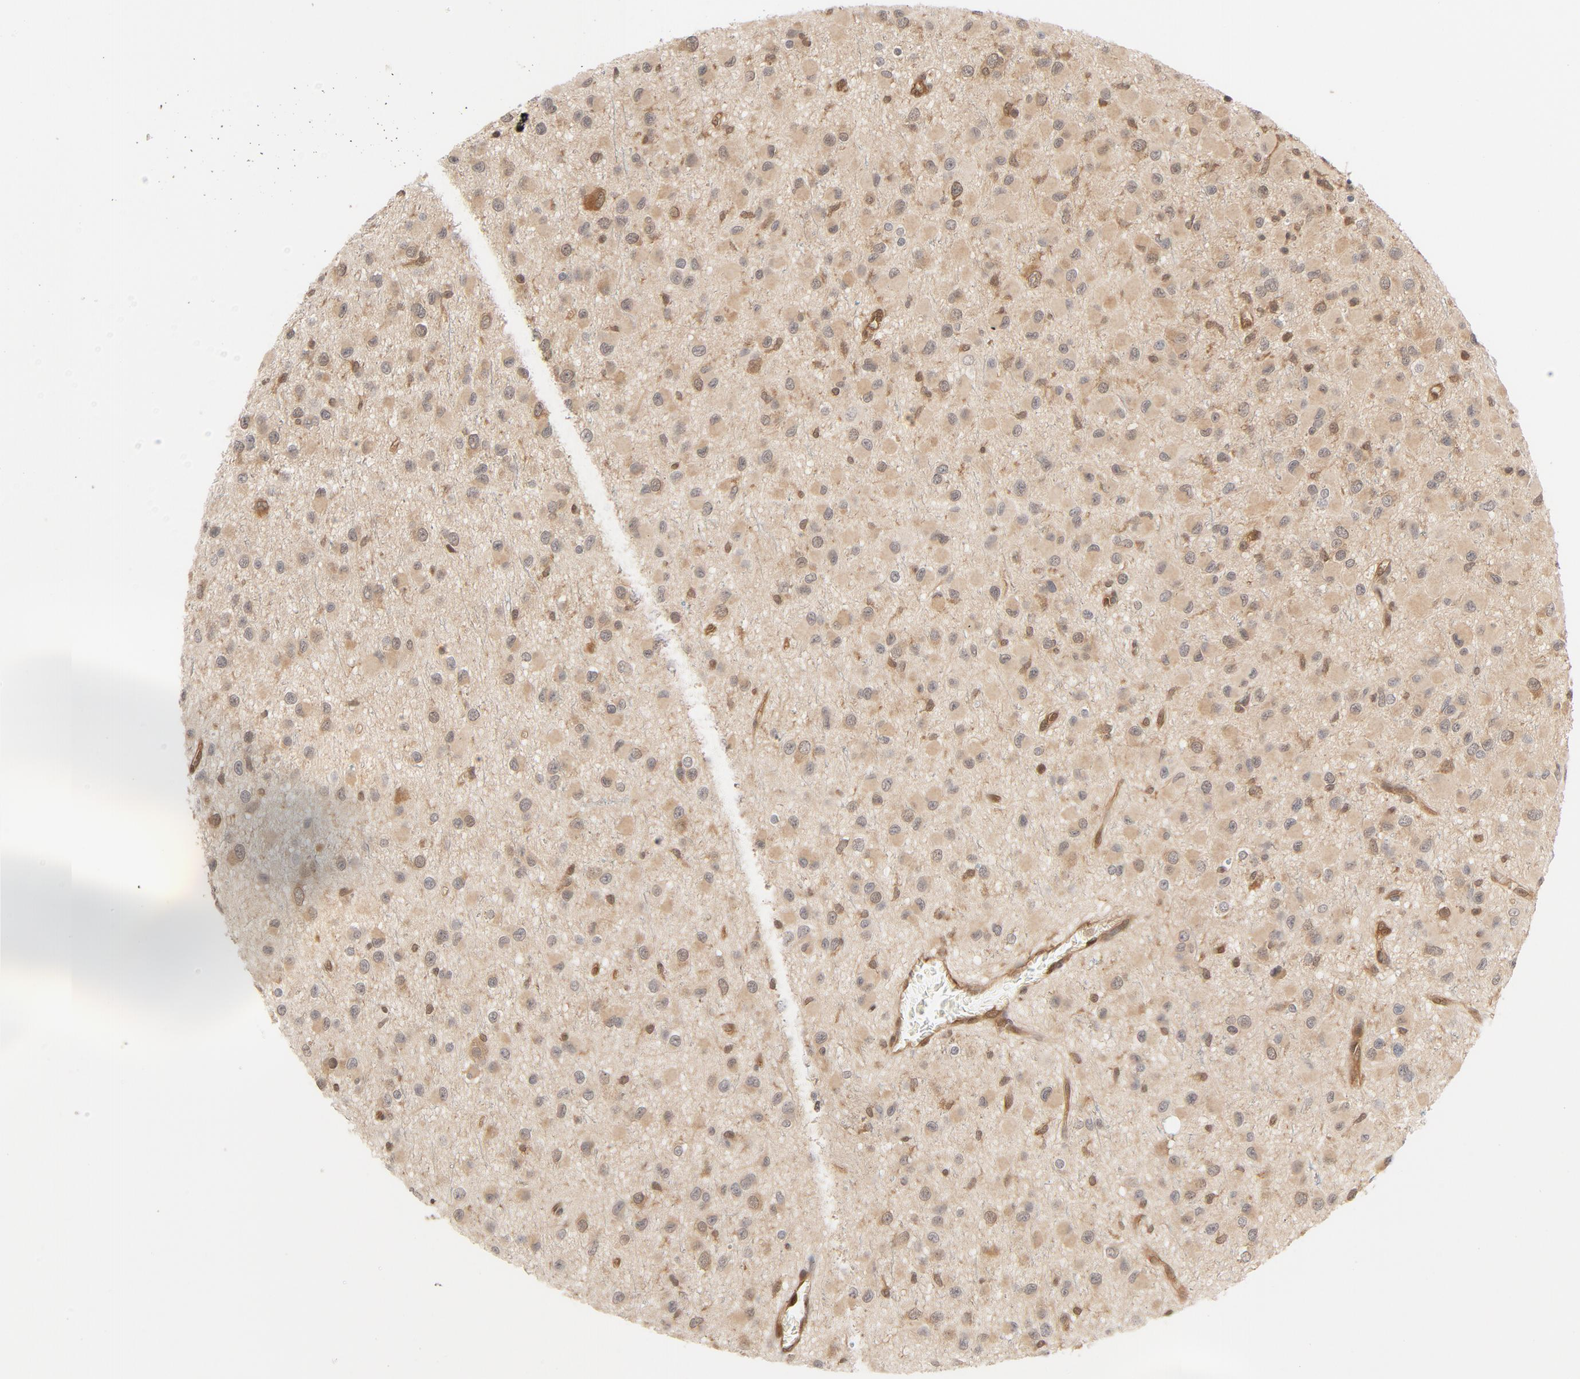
{"staining": {"intensity": "weak", "quantity": ">75%", "location": "cytoplasmic/membranous"}, "tissue": "glioma", "cell_type": "Tumor cells", "image_type": "cancer", "snomed": [{"axis": "morphology", "description": "Glioma, malignant, Low grade"}, {"axis": "topography", "description": "Brain"}], "caption": "Immunohistochemical staining of low-grade glioma (malignant) displays low levels of weak cytoplasmic/membranous staining in about >75% of tumor cells. The staining is performed using DAB brown chromogen to label protein expression. The nuclei are counter-stained blue using hematoxylin.", "gene": "CDC37", "patient": {"sex": "male", "age": 42}}